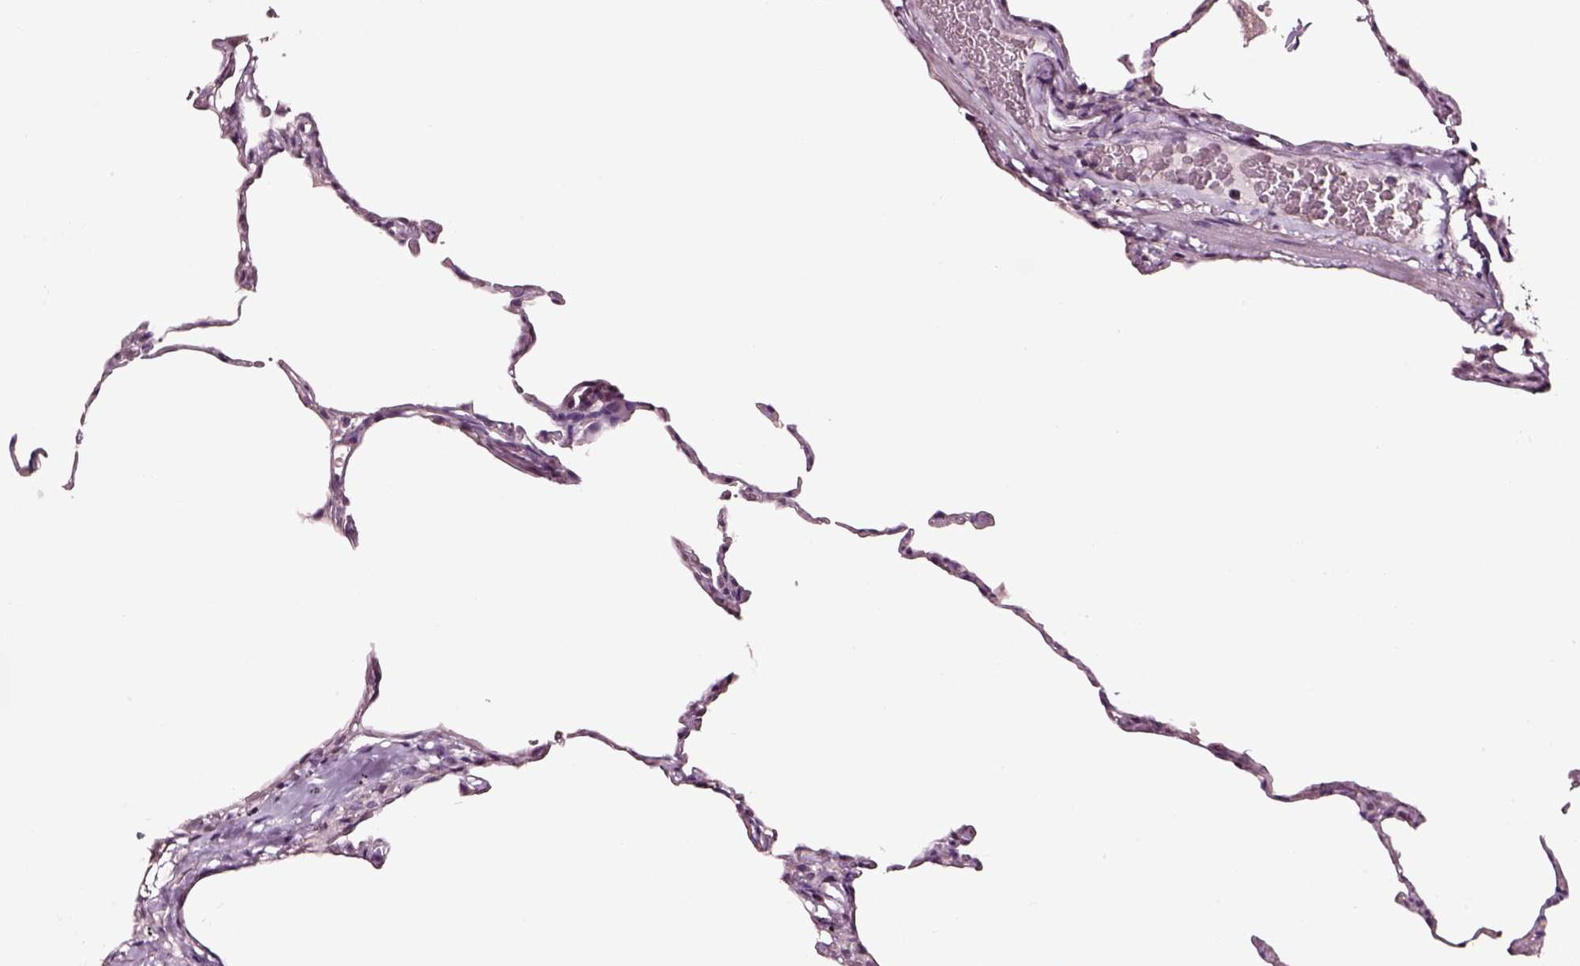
{"staining": {"intensity": "negative", "quantity": "none", "location": "none"}, "tissue": "lung", "cell_type": "Alveolar cells", "image_type": "normal", "snomed": [{"axis": "morphology", "description": "Normal tissue, NOS"}, {"axis": "topography", "description": "Lung"}], "caption": "Normal lung was stained to show a protein in brown. There is no significant staining in alveolar cells. The staining was performed using DAB to visualize the protein expression in brown, while the nuclei were stained in blue with hematoxylin (Magnification: 20x).", "gene": "AADAT", "patient": {"sex": "female", "age": 57}}